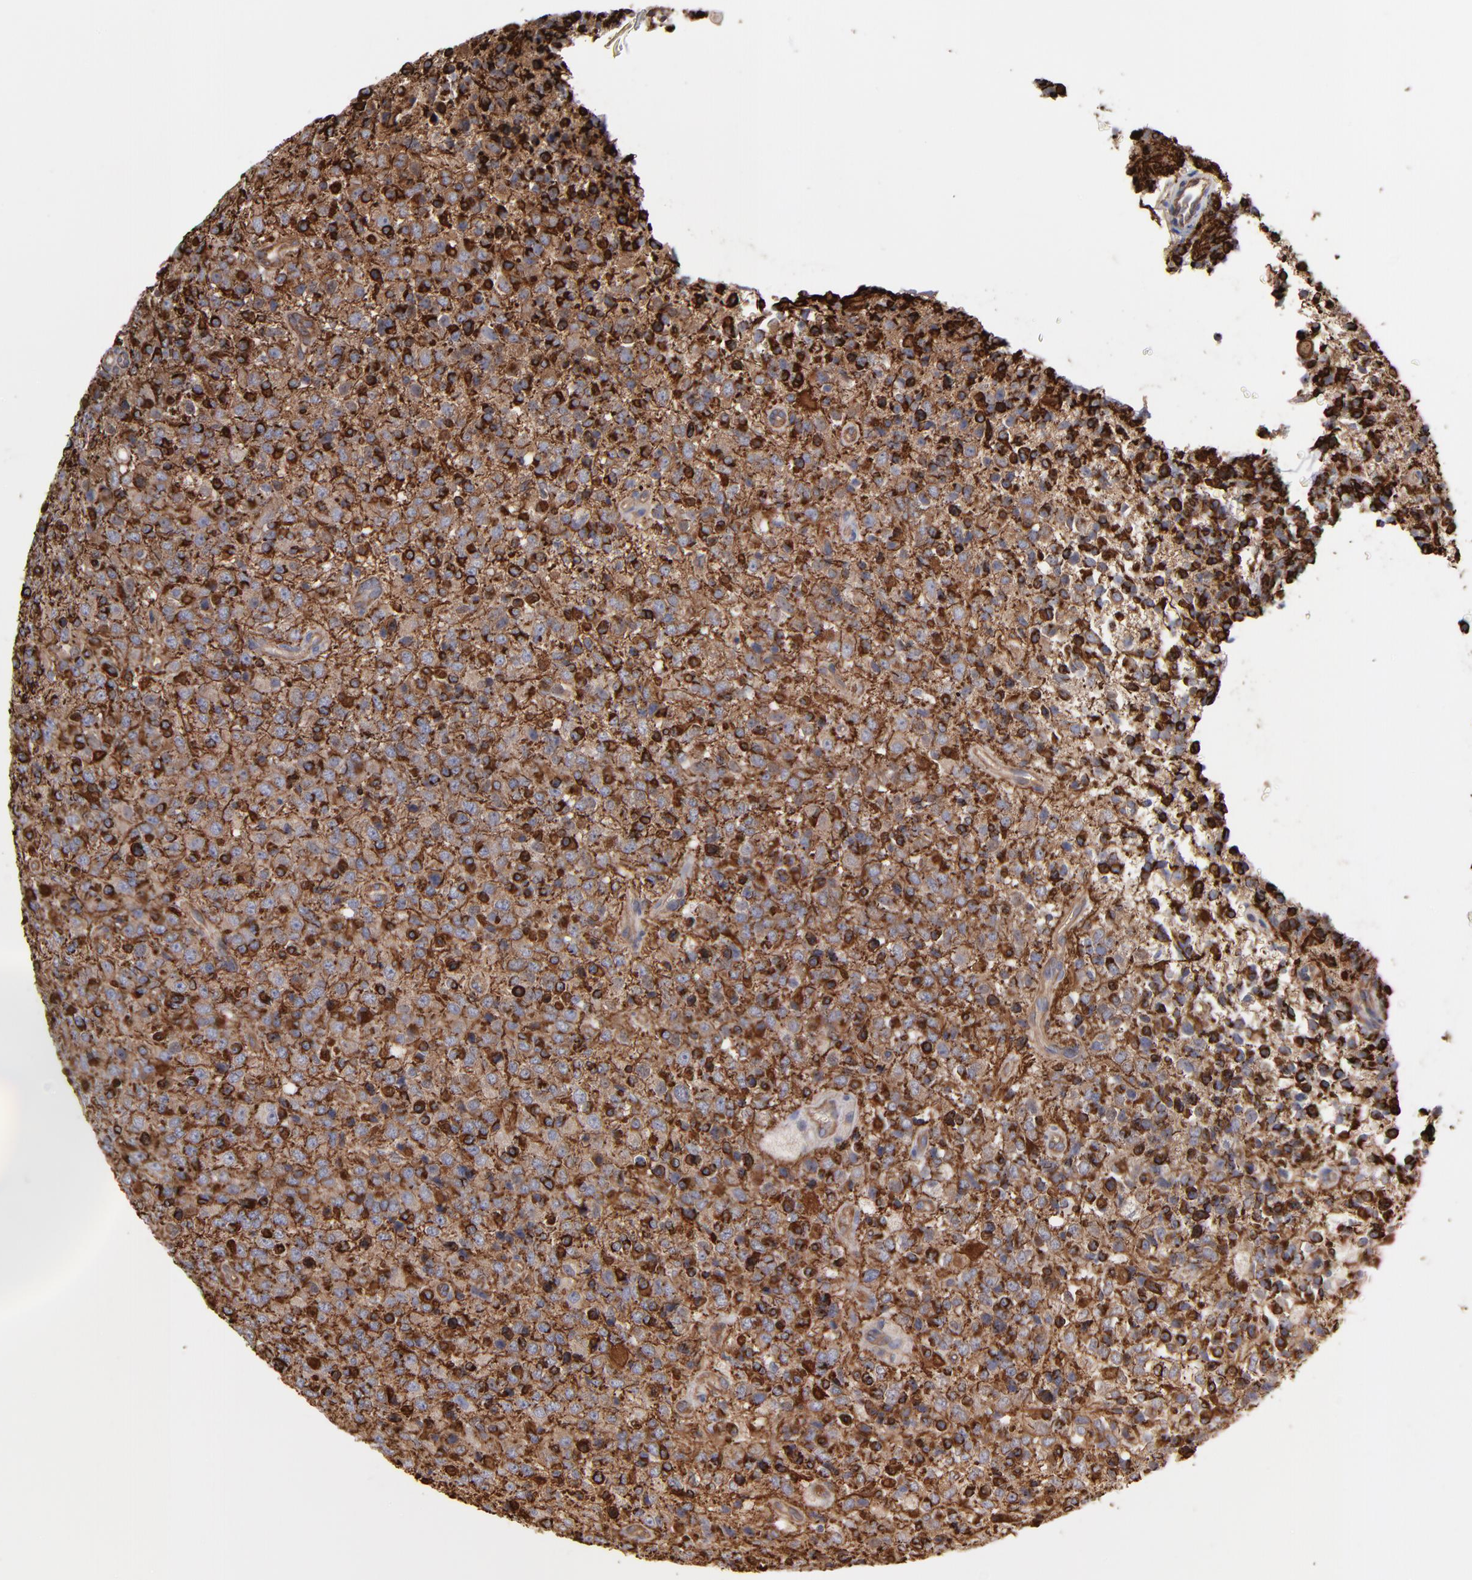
{"staining": {"intensity": "strong", "quantity": "25%-75%", "location": "cytoplasmic/membranous"}, "tissue": "glioma", "cell_type": "Tumor cells", "image_type": "cancer", "snomed": [{"axis": "morphology", "description": "Glioma, malignant, High grade"}, {"axis": "topography", "description": "pancreas cauda"}], "caption": "This image reveals glioma stained with immunohistochemistry to label a protein in brown. The cytoplasmic/membranous of tumor cells show strong positivity for the protein. Nuclei are counter-stained blue.", "gene": "PXN", "patient": {"sex": "male", "age": 60}}